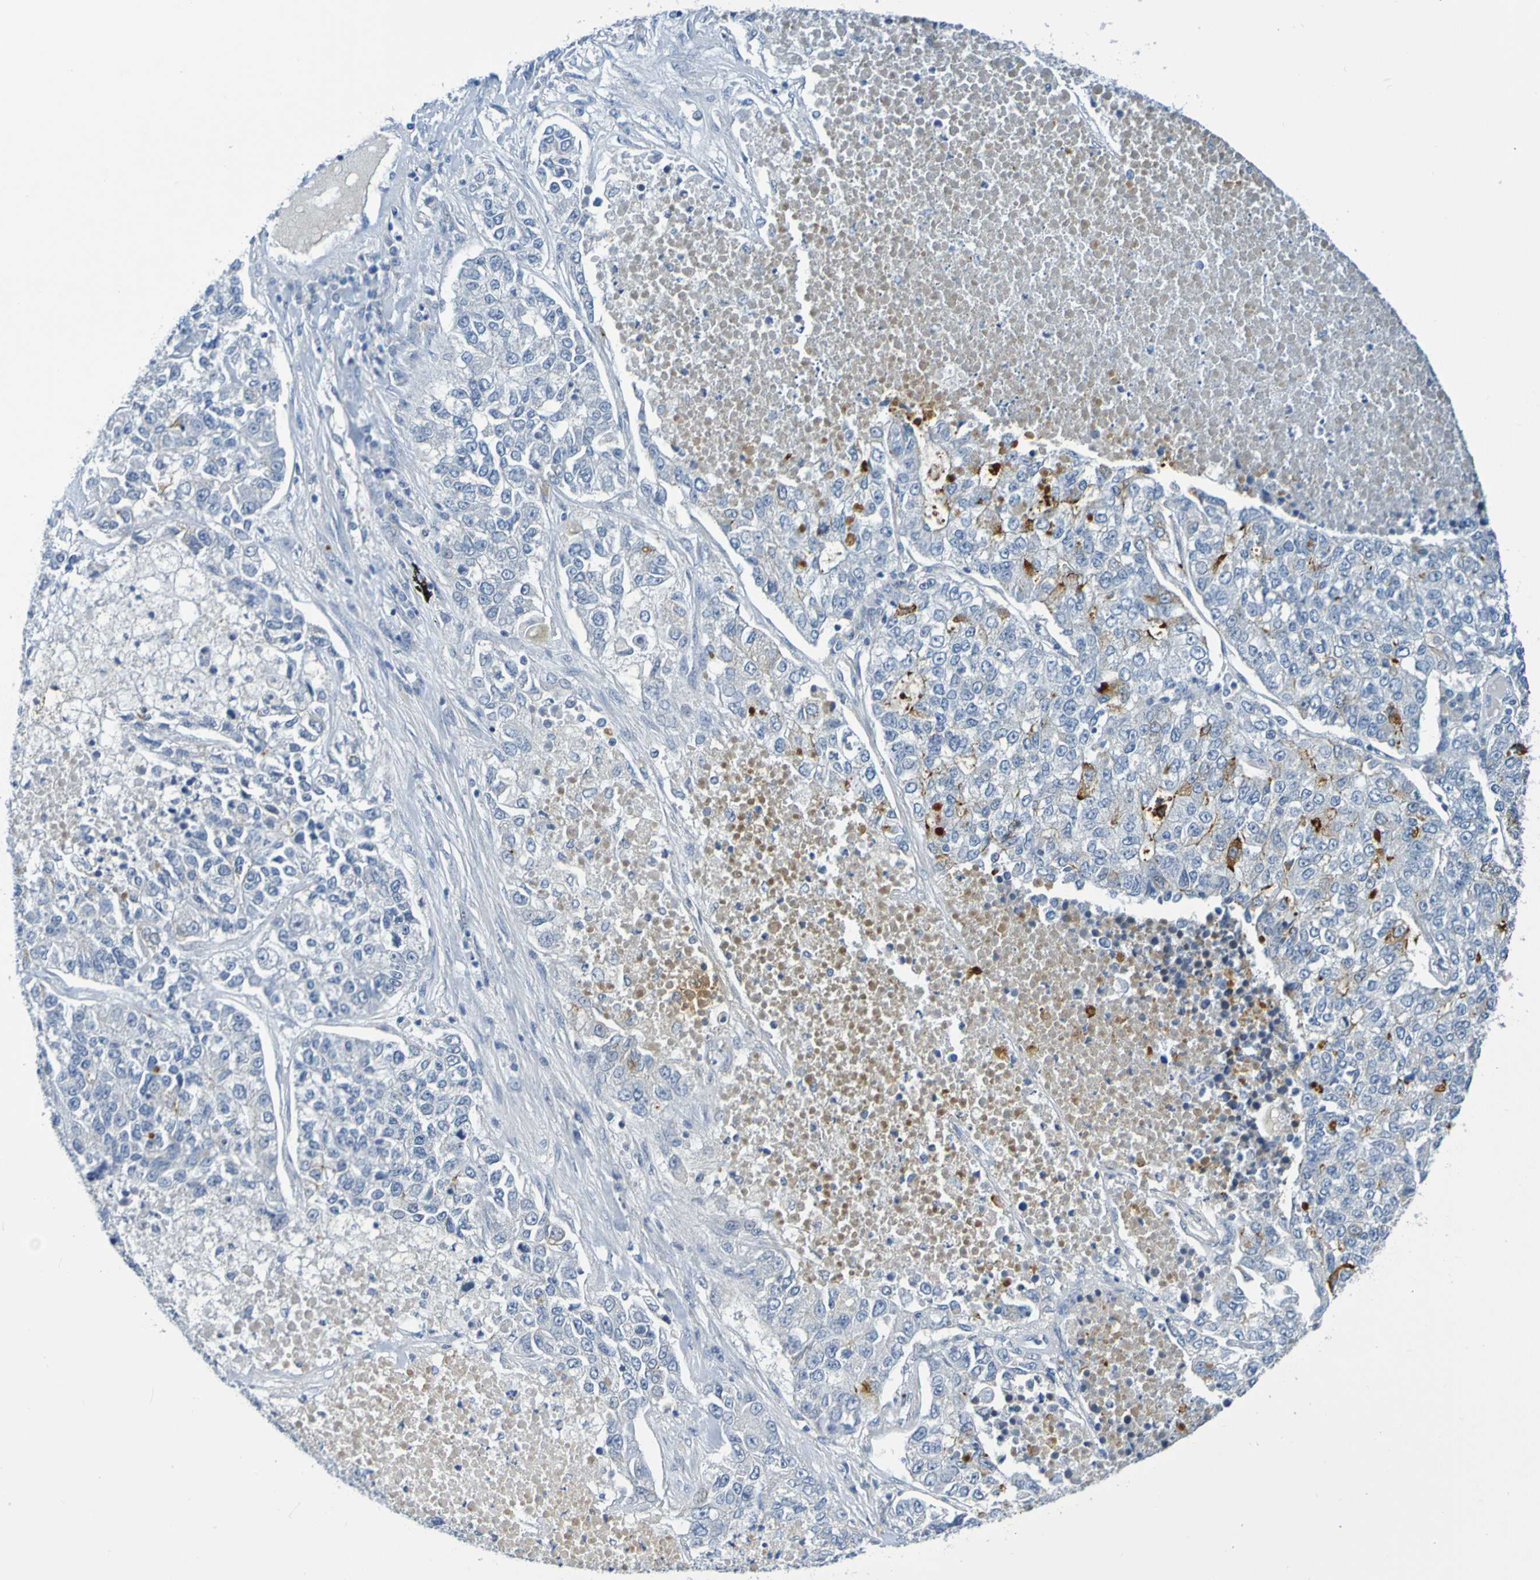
{"staining": {"intensity": "moderate", "quantity": "<25%", "location": "cytoplasmic/membranous"}, "tissue": "lung cancer", "cell_type": "Tumor cells", "image_type": "cancer", "snomed": [{"axis": "morphology", "description": "Adenocarcinoma, NOS"}, {"axis": "topography", "description": "Lung"}], "caption": "Adenocarcinoma (lung) stained for a protein (brown) shows moderate cytoplasmic/membranous positive expression in approximately <25% of tumor cells.", "gene": "IL10", "patient": {"sex": "male", "age": 49}}